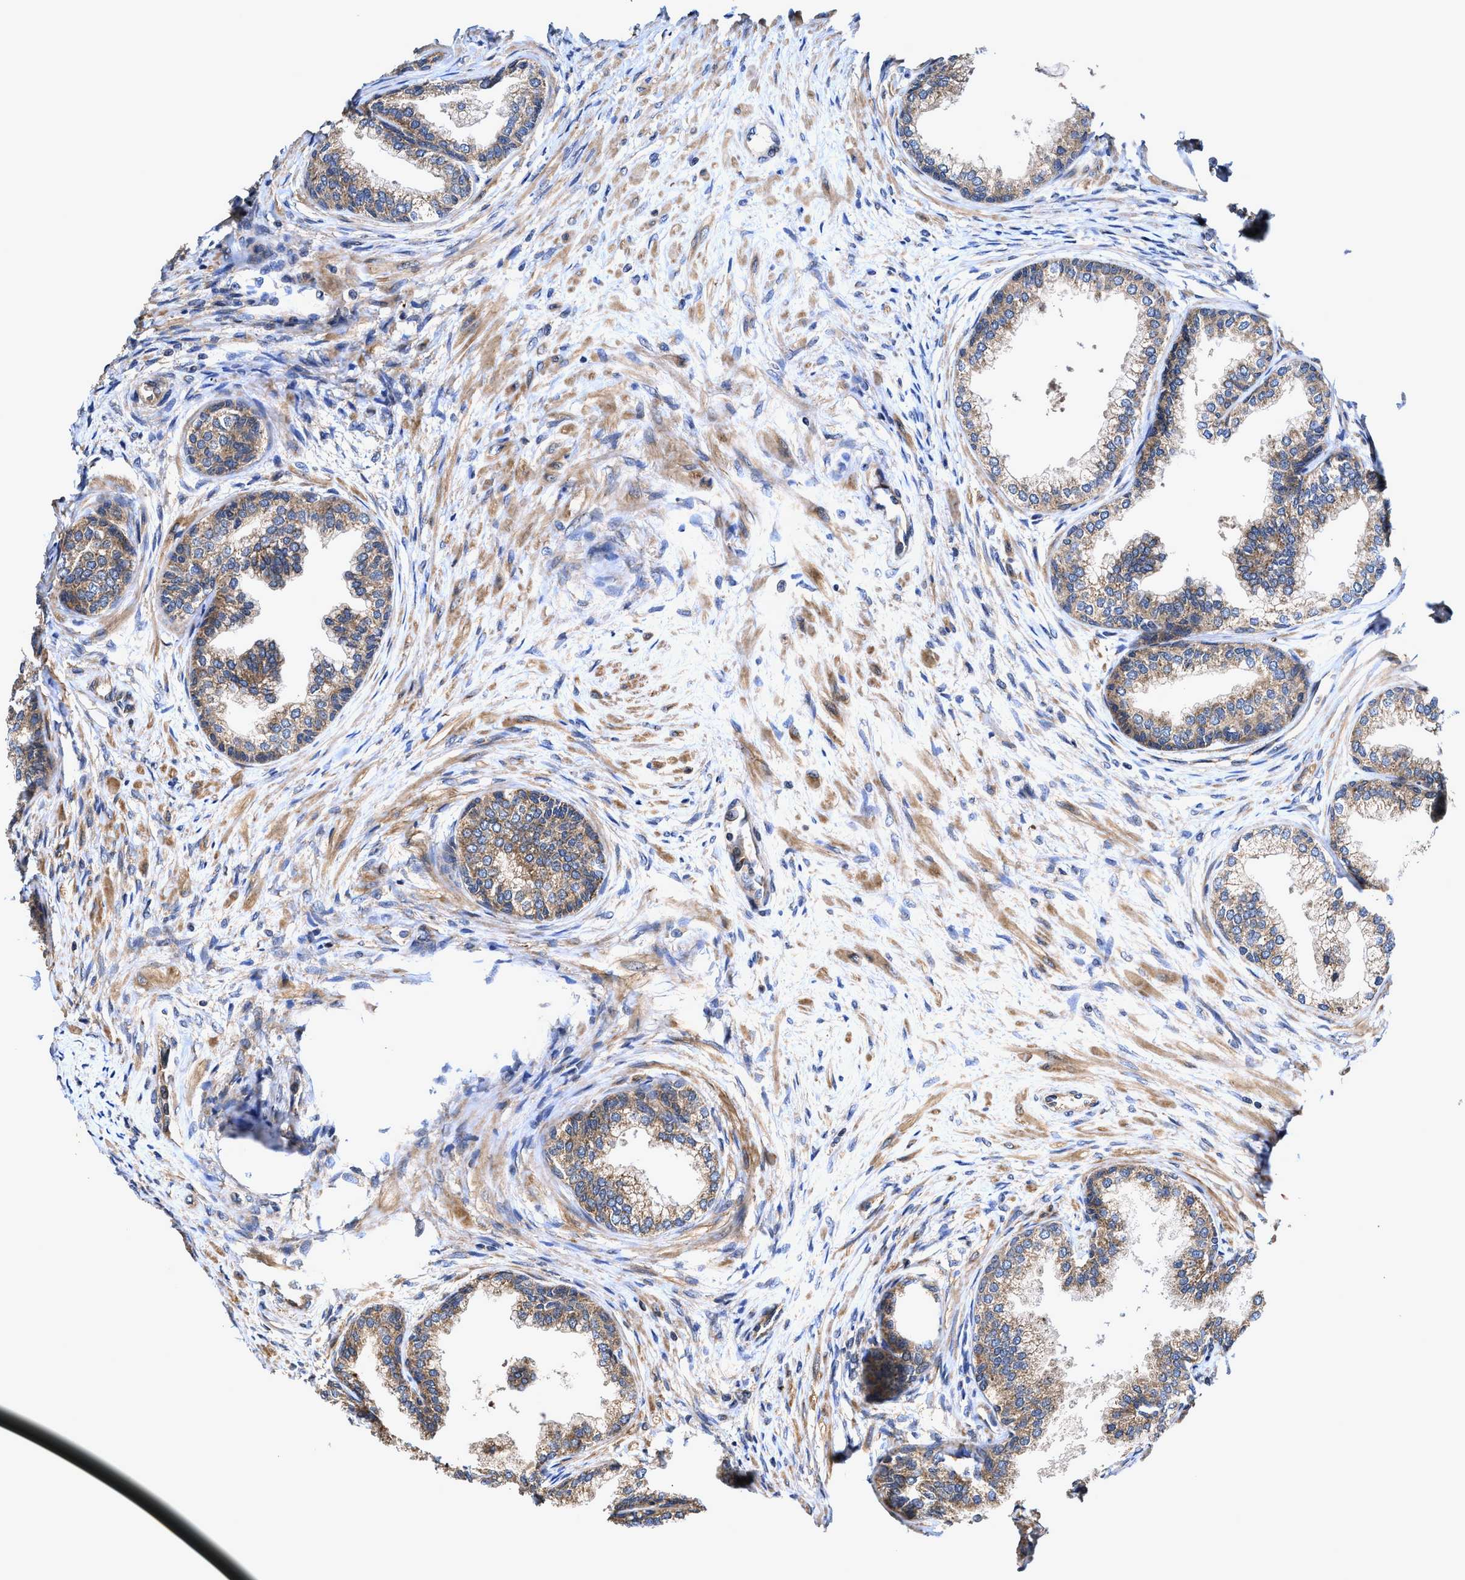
{"staining": {"intensity": "moderate", "quantity": ">75%", "location": "cytoplasmic/membranous"}, "tissue": "prostate", "cell_type": "Glandular cells", "image_type": "normal", "snomed": [{"axis": "morphology", "description": "Normal tissue, NOS"}, {"axis": "topography", "description": "Prostate"}], "caption": "Prostate stained with DAB (3,3'-diaminobenzidine) IHC shows medium levels of moderate cytoplasmic/membranous positivity in about >75% of glandular cells. The protein of interest is shown in brown color, while the nuclei are stained blue.", "gene": "EFNA4", "patient": {"sex": "male", "age": 76}}